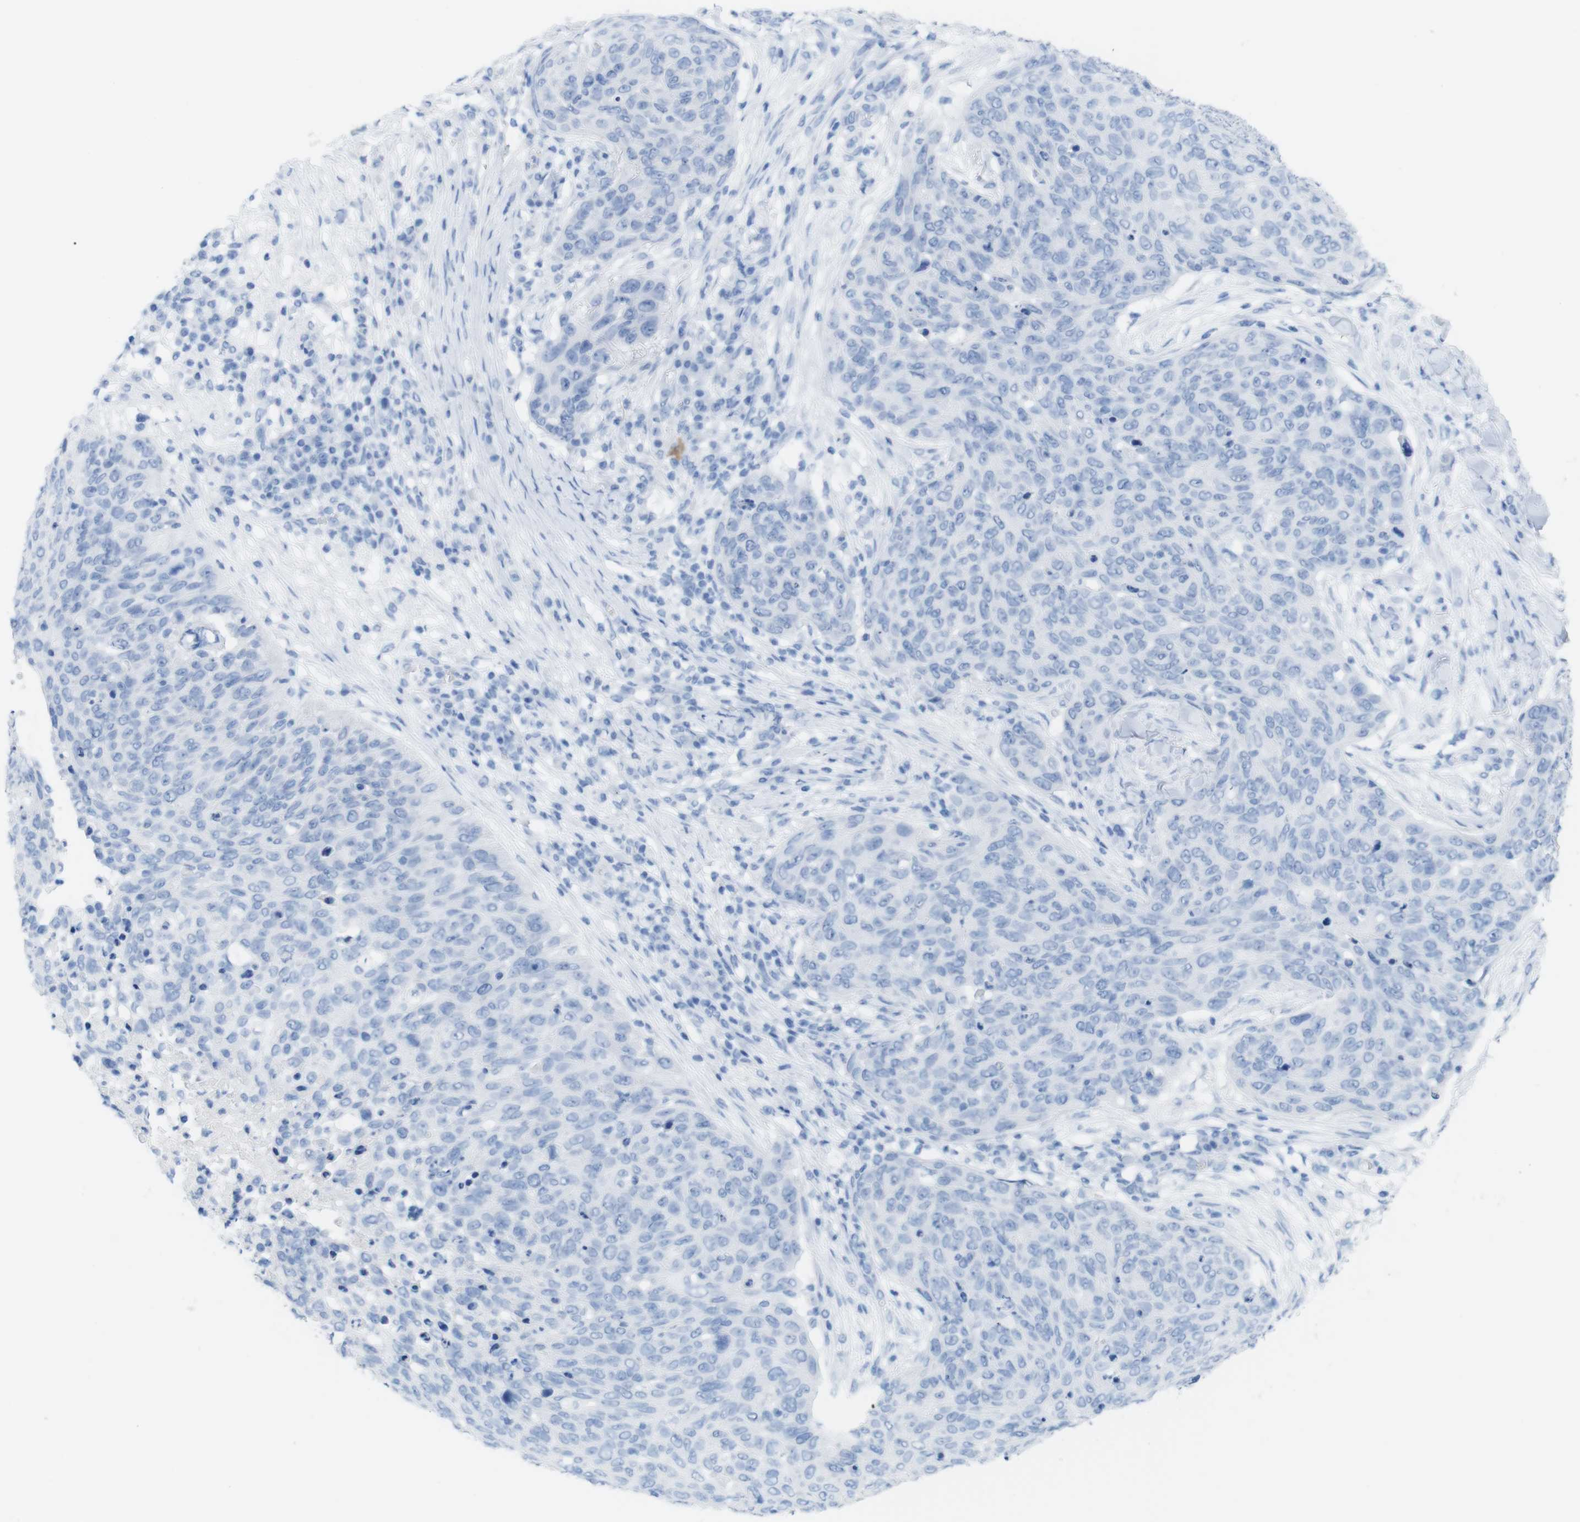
{"staining": {"intensity": "negative", "quantity": "none", "location": "none"}, "tissue": "skin cancer", "cell_type": "Tumor cells", "image_type": "cancer", "snomed": [{"axis": "morphology", "description": "Squamous cell carcinoma in situ, NOS"}, {"axis": "morphology", "description": "Squamous cell carcinoma, NOS"}, {"axis": "topography", "description": "Skin"}], "caption": "High magnification brightfield microscopy of skin cancer (squamous cell carcinoma) stained with DAB (brown) and counterstained with hematoxylin (blue): tumor cells show no significant expression.", "gene": "MYH7", "patient": {"sex": "male", "age": 93}}